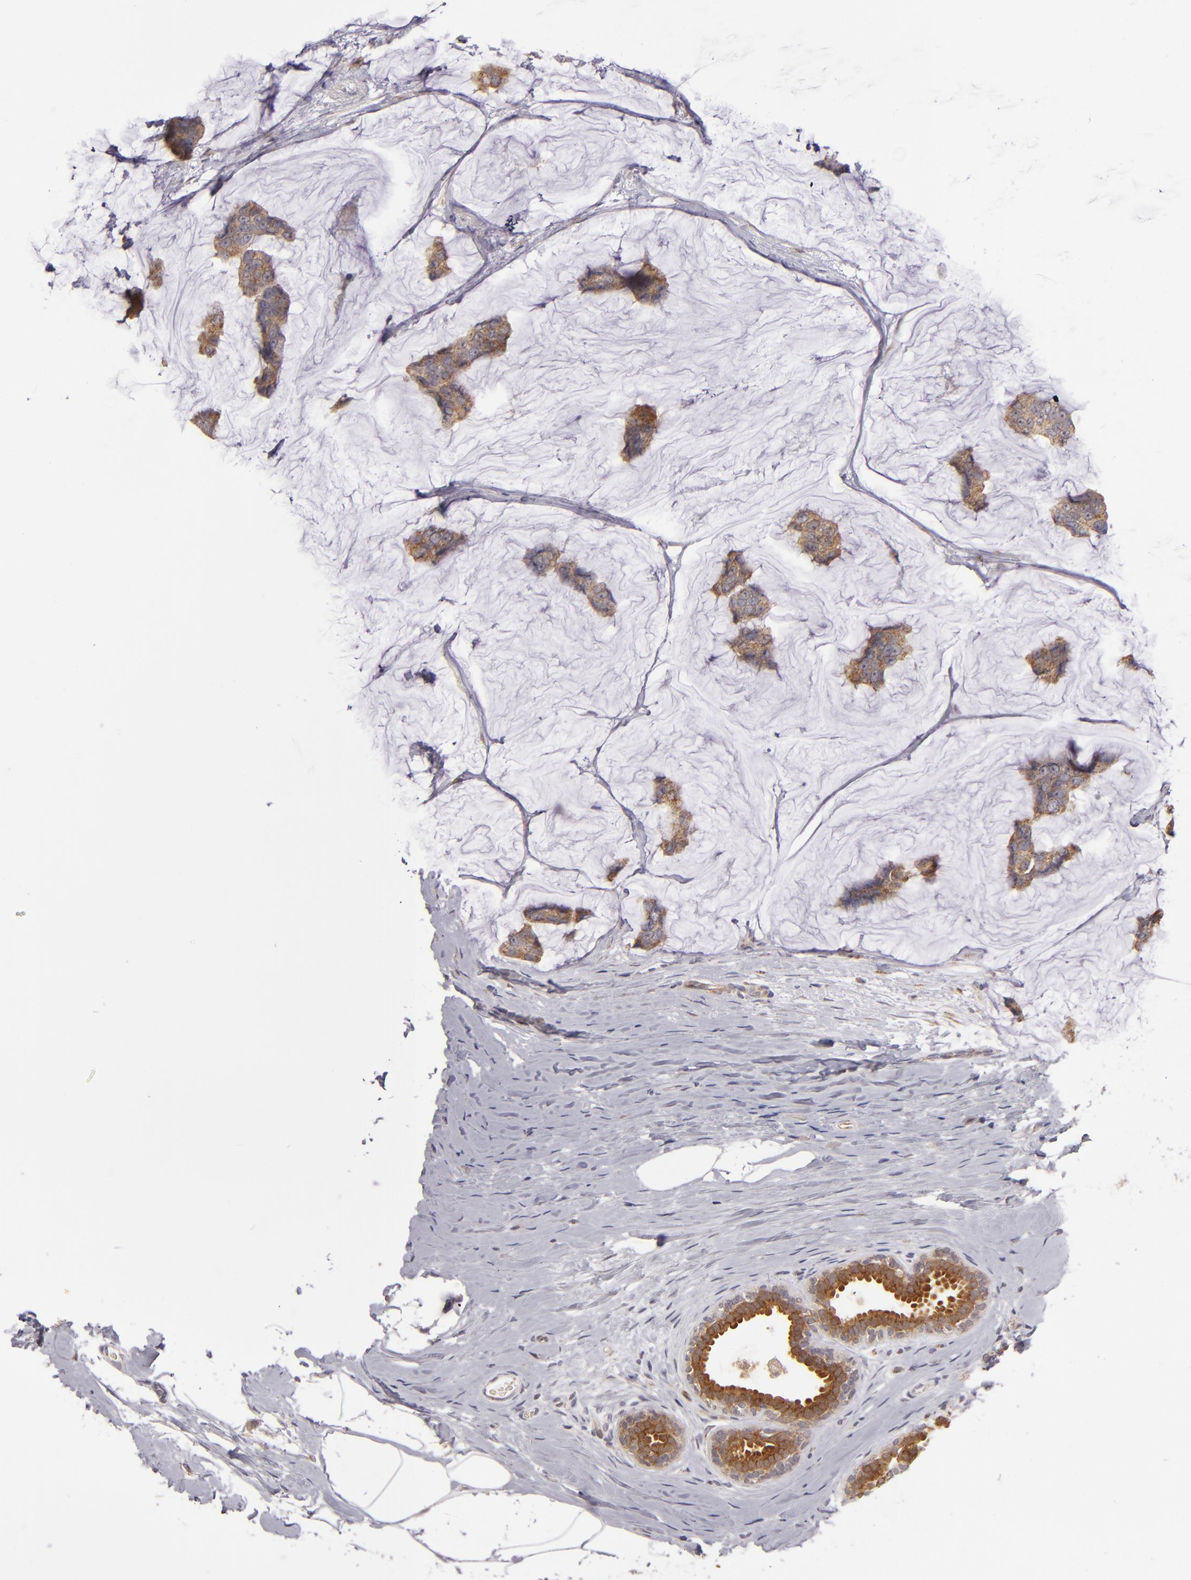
{"staining": {"intensity": "strong", "quantity": ">75%", "location": "cytoplasmic/membranous"}, "tissue": "breast cancer", "cell_type": "Tumor cells", "image_type": "cancer", "snomed": [{"axis": "morphology", "description": "Normal tissue, NOS"}, {"axis": "morphology", "description": "Duct carcinoma"}, {"axis": "topography", "description": "Breast"}], "caption": "Tumor cells display strong cytoplasmic/membranous positivity in approximately >75% of cells in intraductal carcinoma (breast).", "gene": "SH2D4A", "patient": {"sex": "female", "age": 50}}